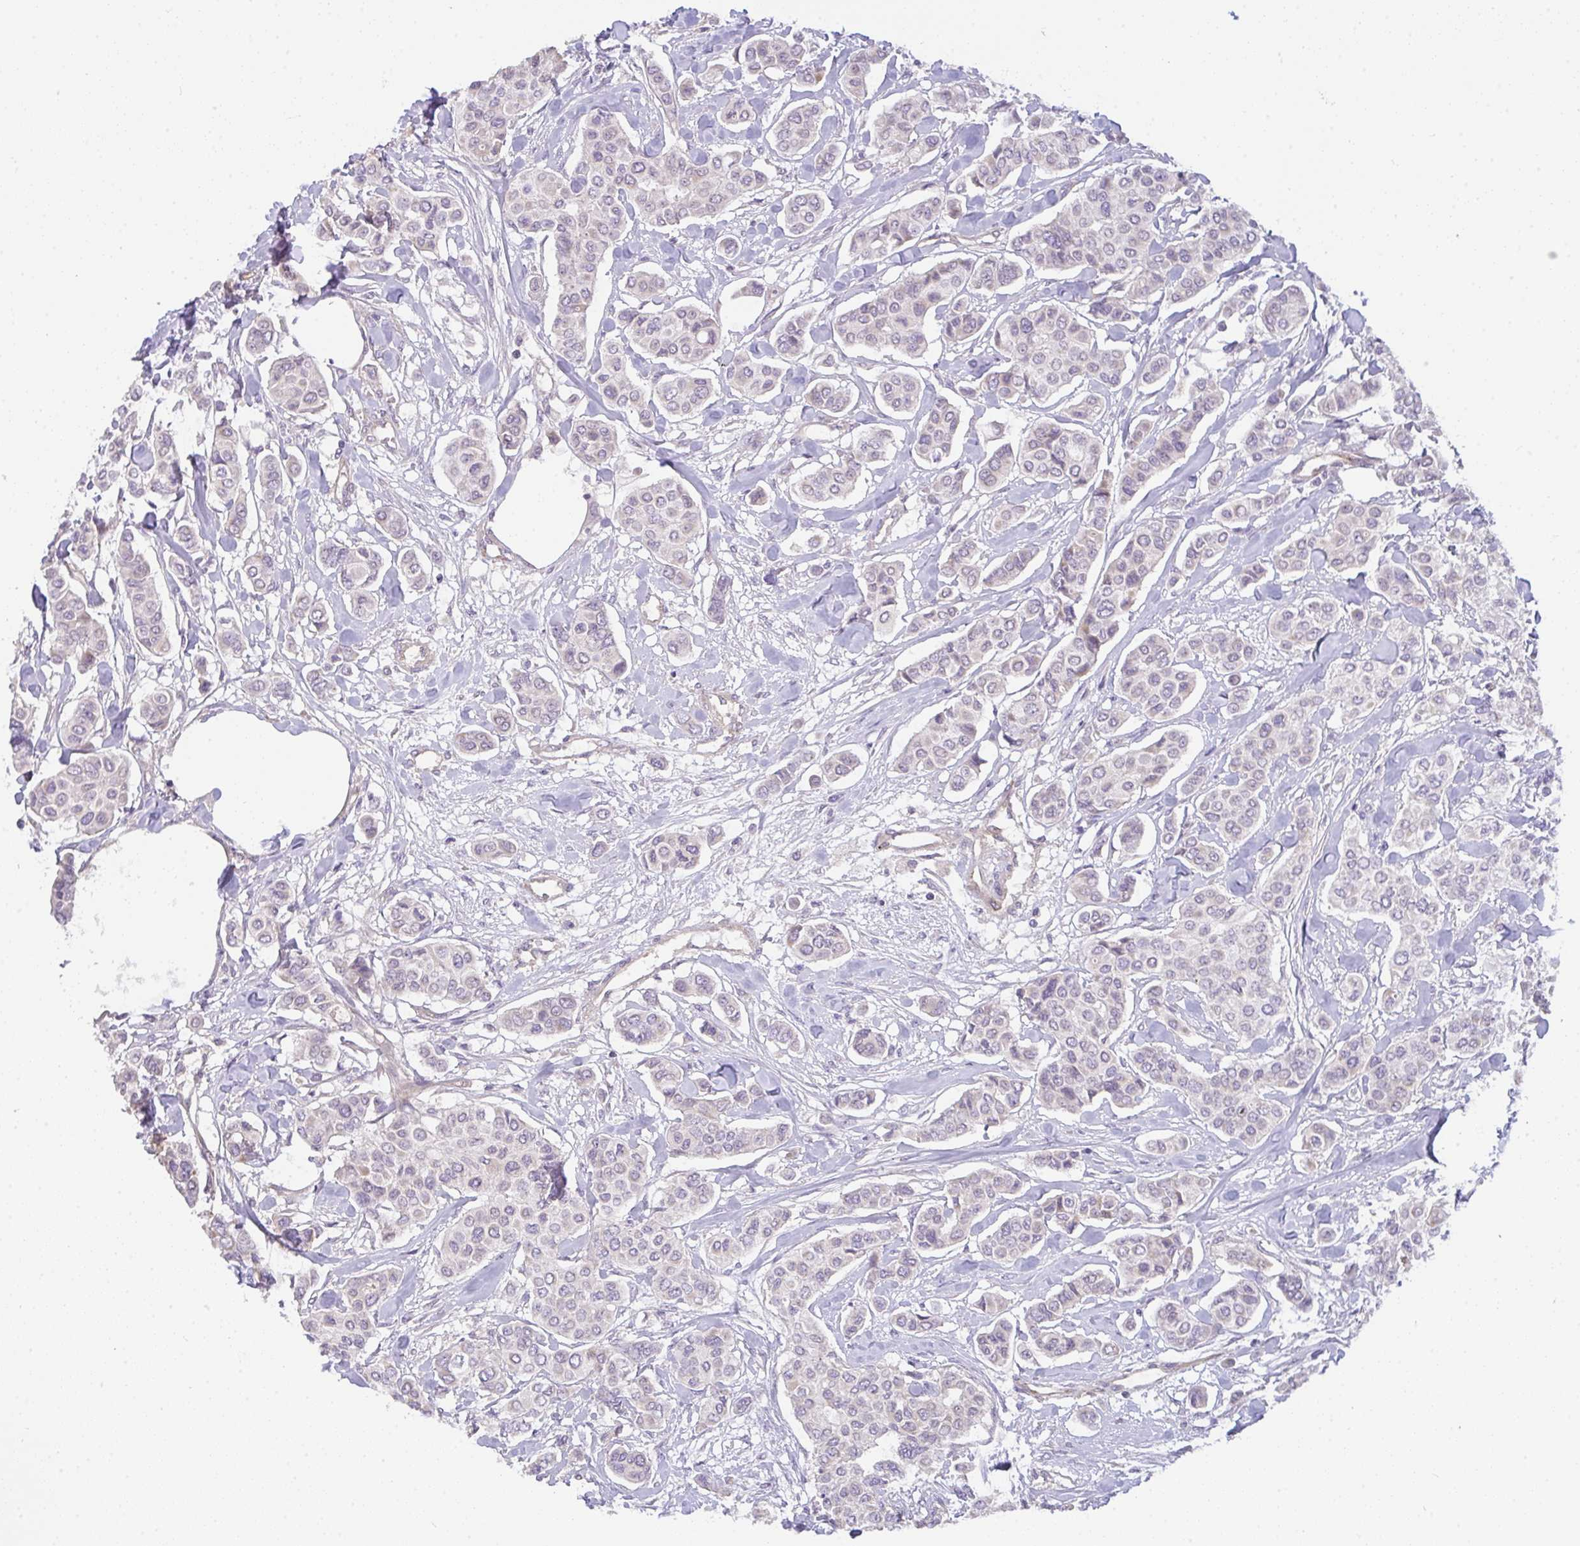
{"staining": {"intensity": "negative", "quantity": "none", "location": "none"}, "tissue": "breast cancer", "cell_type": "Tumor cells", "image_type": "cancer", "snomed": [{"axis": "morphology", "description": "Lobular carcinoma"}, {"axis": "topography", "description": "Breast"}], "caption": "Human breast lobular carcinoma stained for a protein using IHC displays no staining in tumor cells.", "gene": "FILIP1", "patient": {"sex": "female", "age": 51}}